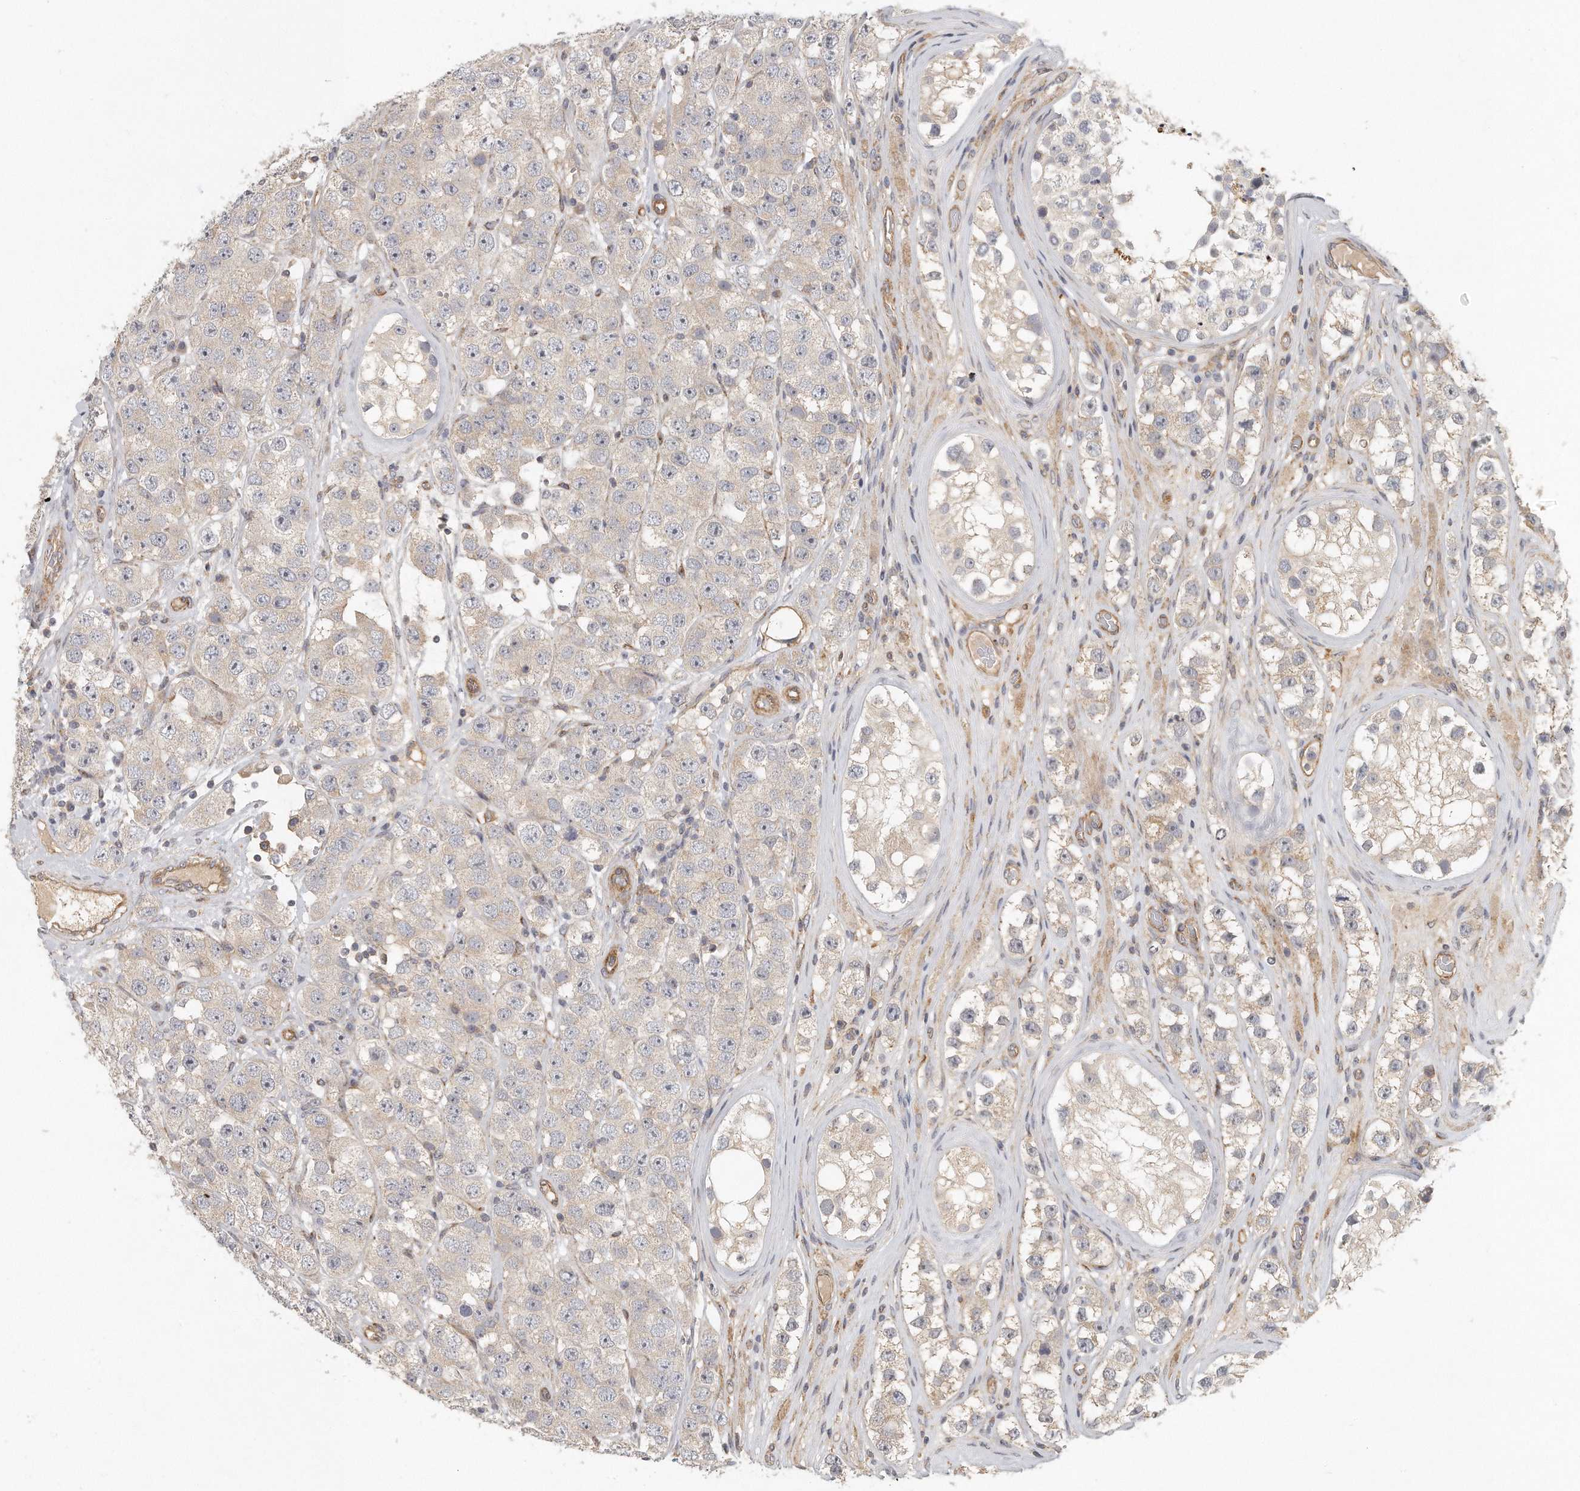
{"staining": {"intensity": "negative", "quantity": "none", "location": "none"}, "tissue": "testis cancer", "cell_type": "Tumor cells", "image_type": "cancer", "snomed": [{"axis": "morphology", "description": "Seminoma, NOS"}, {"axis": "topography", "description": "Testis"}], "caption": "Tumor cells show no significant protein positivity in testis cancer. (Immunohistochemistry (ihc), brightfield microscopy, high magnification).", "gene": "MTERF4", "patient": {"sex": "male", "age": 28}}